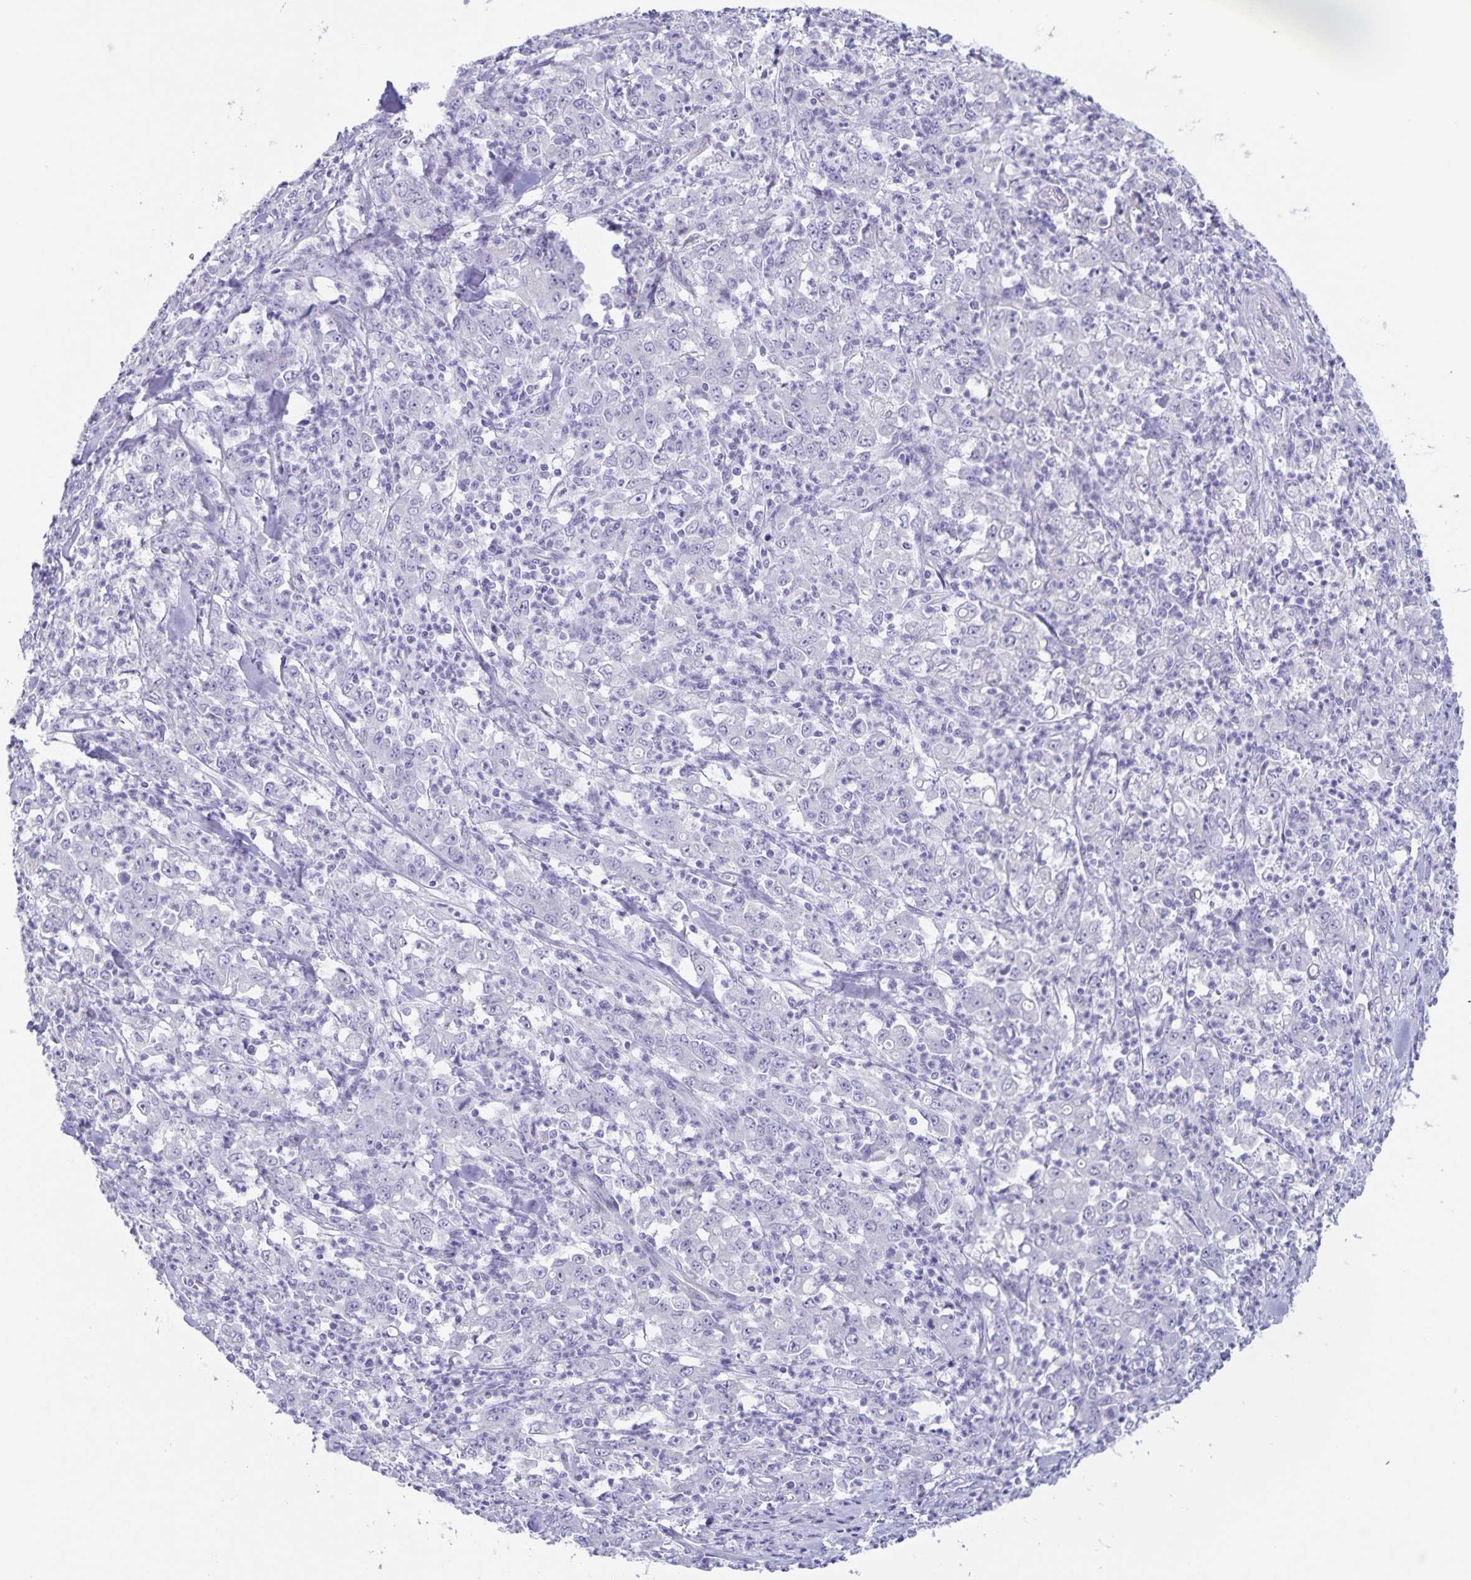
{"staining": {"intensity": "negative", "quantity": "none", "location": "none"}, "tissue": "stomach cancer", "cell_type": "Tumor cells", "image_type": "cancer", "snomed": [{"axis": "morphology", "description": "Adenocarcinoma, NOS"}, {"axis": "topography", "description": "Stomach, lower"}], "caption": "This is an immunohistochemistry photomicrograph of adenocarcinoma (stomach). There is no expression in tumor cells.", "gene": "AQP4", "patient": {"sex": "female", "age": 71}}